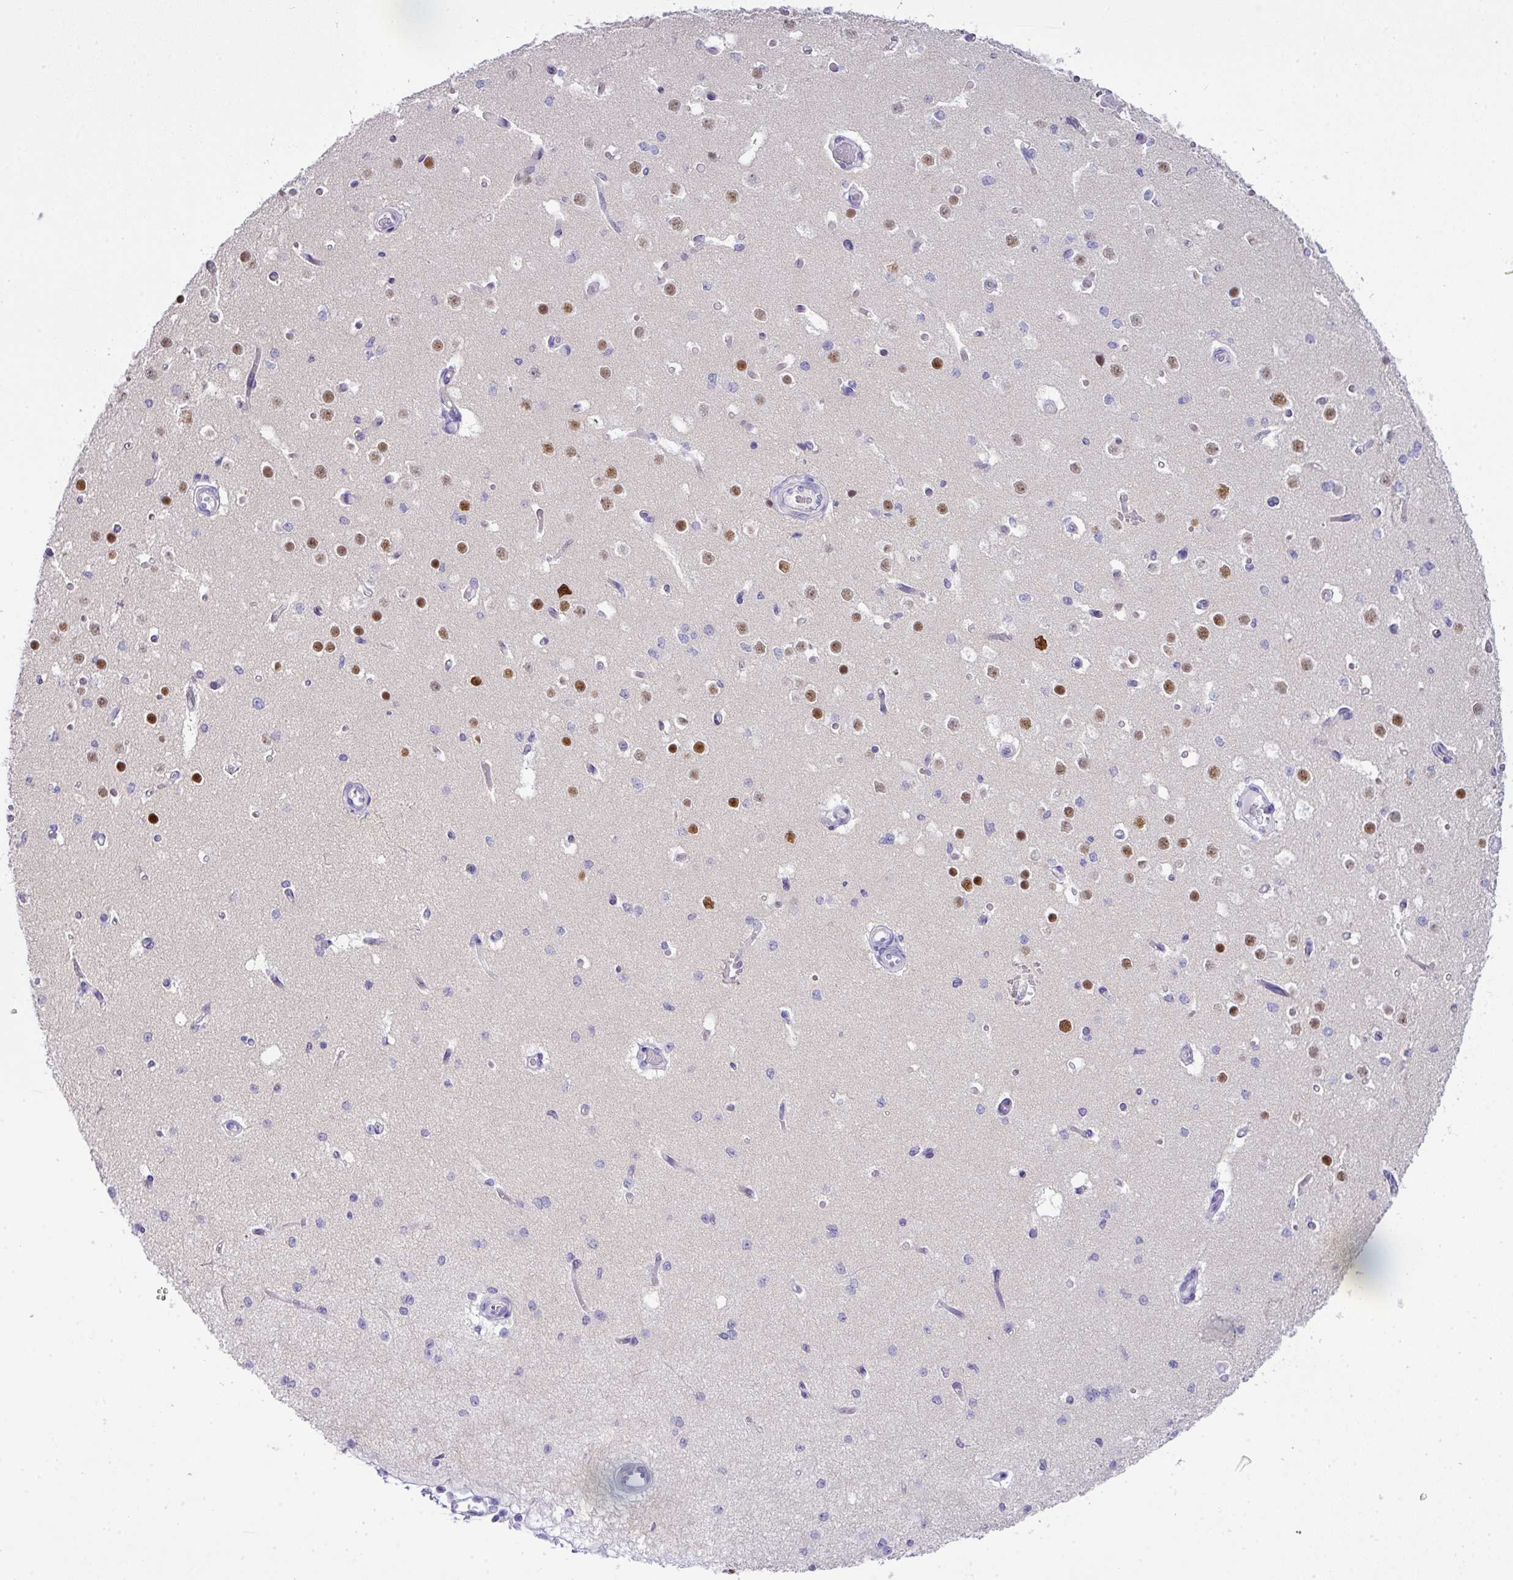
{"staining": {"intensity": "negative", "quantity": "none", "location": "none"}, "tissue": "cerebral cortex", "cell_type": "Endothelial cells", "image_type": "normal", "snomed": [{"axis": "morphology", "description": "Normal tissue, NOS"}, {"axis": "morphology", "description": "Inflammation, NOS"}, {"axis": "topography", "description": "Cerebral cortex"}], "caption": "Cerebral cortex was stained to show a protein in brown. There is no significant staining in endothelial cells.", "gene": "BCL11A", "patient": {"sex": "male", "age": 6}}